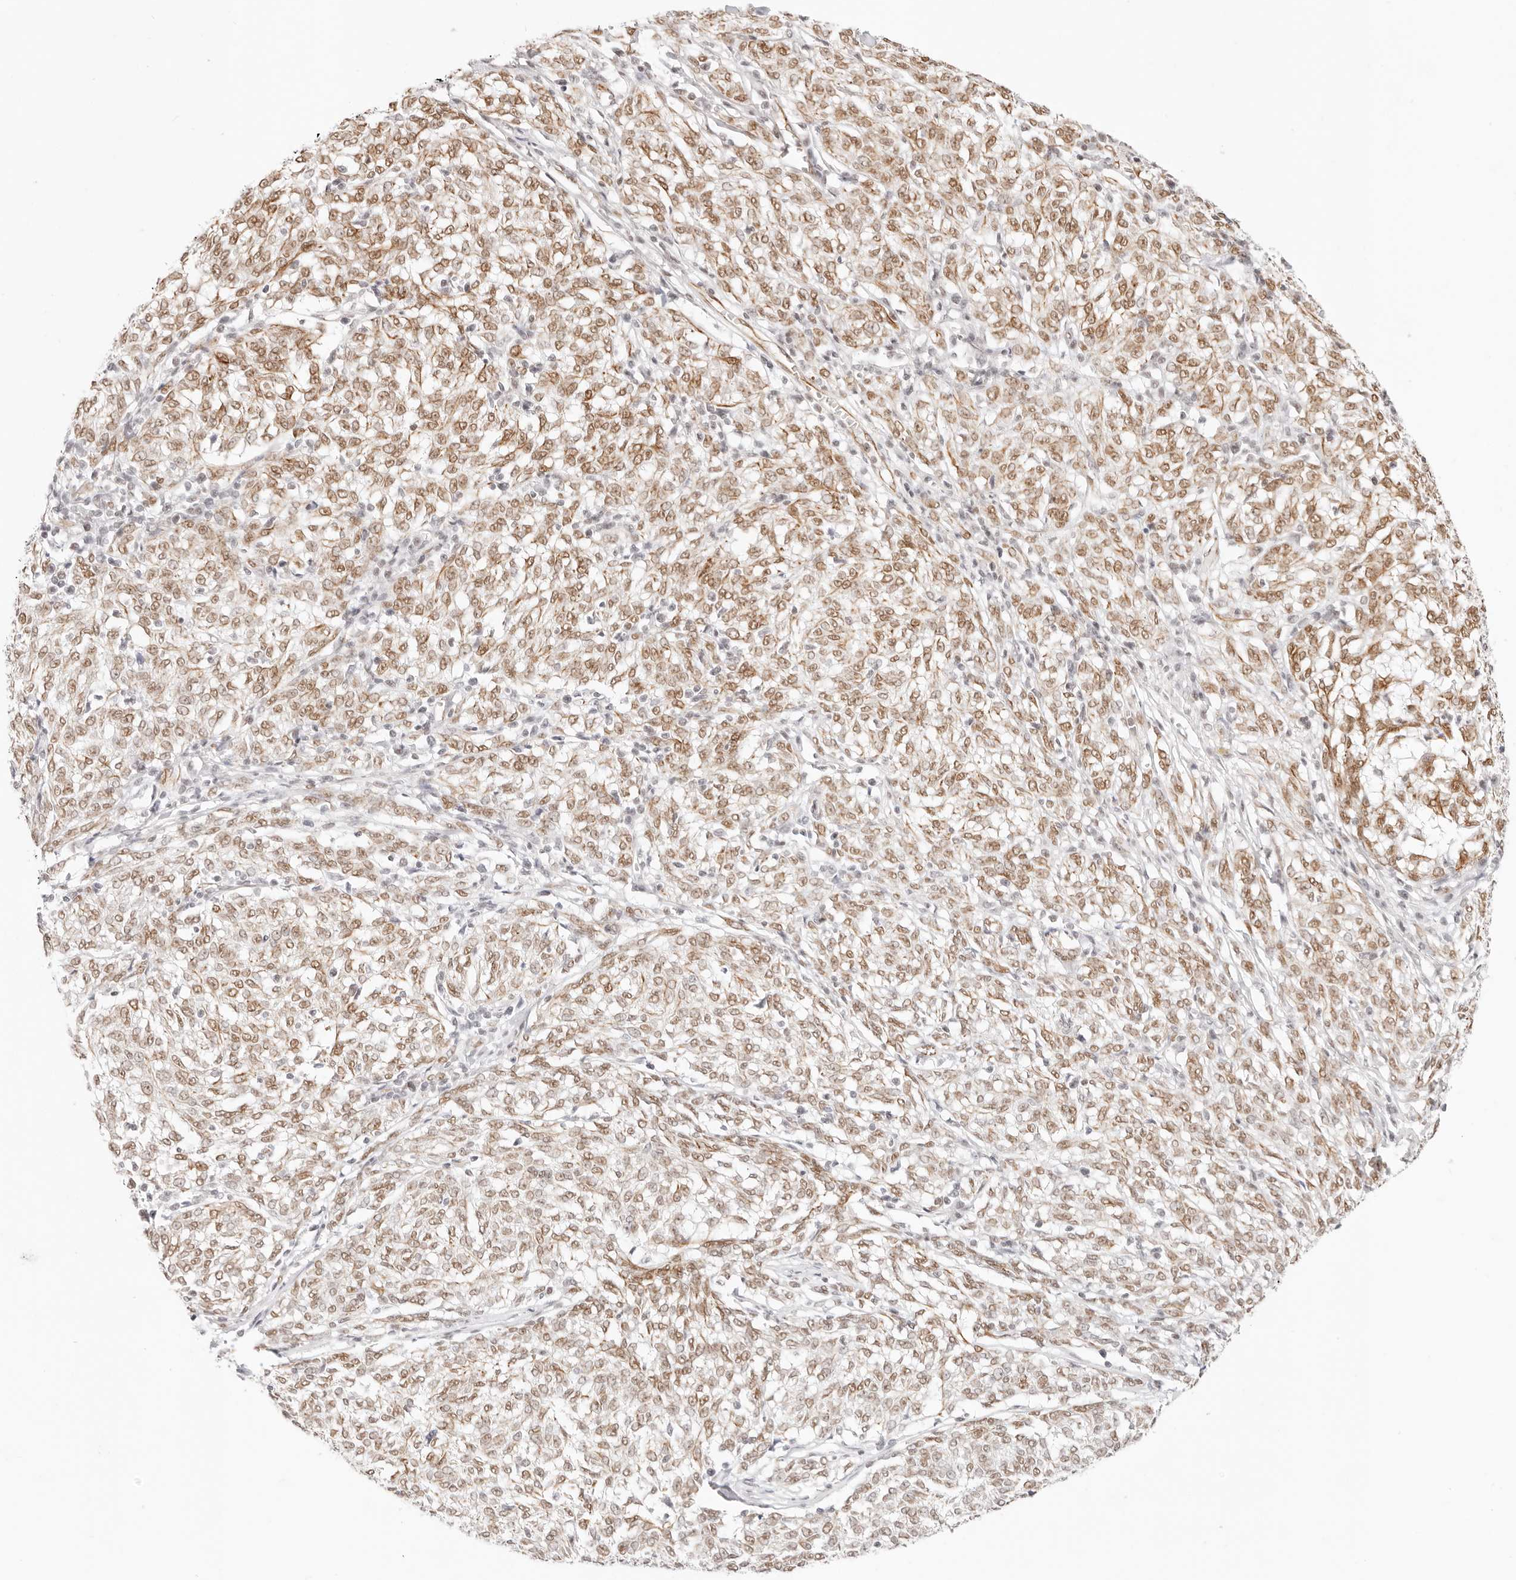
{"staining": {"intensity": "moderate", "quantity": ">75%", "location": "nuclear"}, "tissue": "melanoma", "cell_type": "Tumor cells", "image_type": "cancer", "snomed": [{"axis": "morphology", "description": "Malignant melanoma, NOS"}, {"axis": "topography", "description": "Skin"}], "caption": "IHC photomicrograph of neoplastic tissue: malignant melanoma stained using IHC shows medium levels of moderate protein expression localized specifically in the nuclear of tumor cells, appearing as a nuclear brown color.", "gene": "ZC3H11A", "patient": {"sex": "female", "age": 72}}